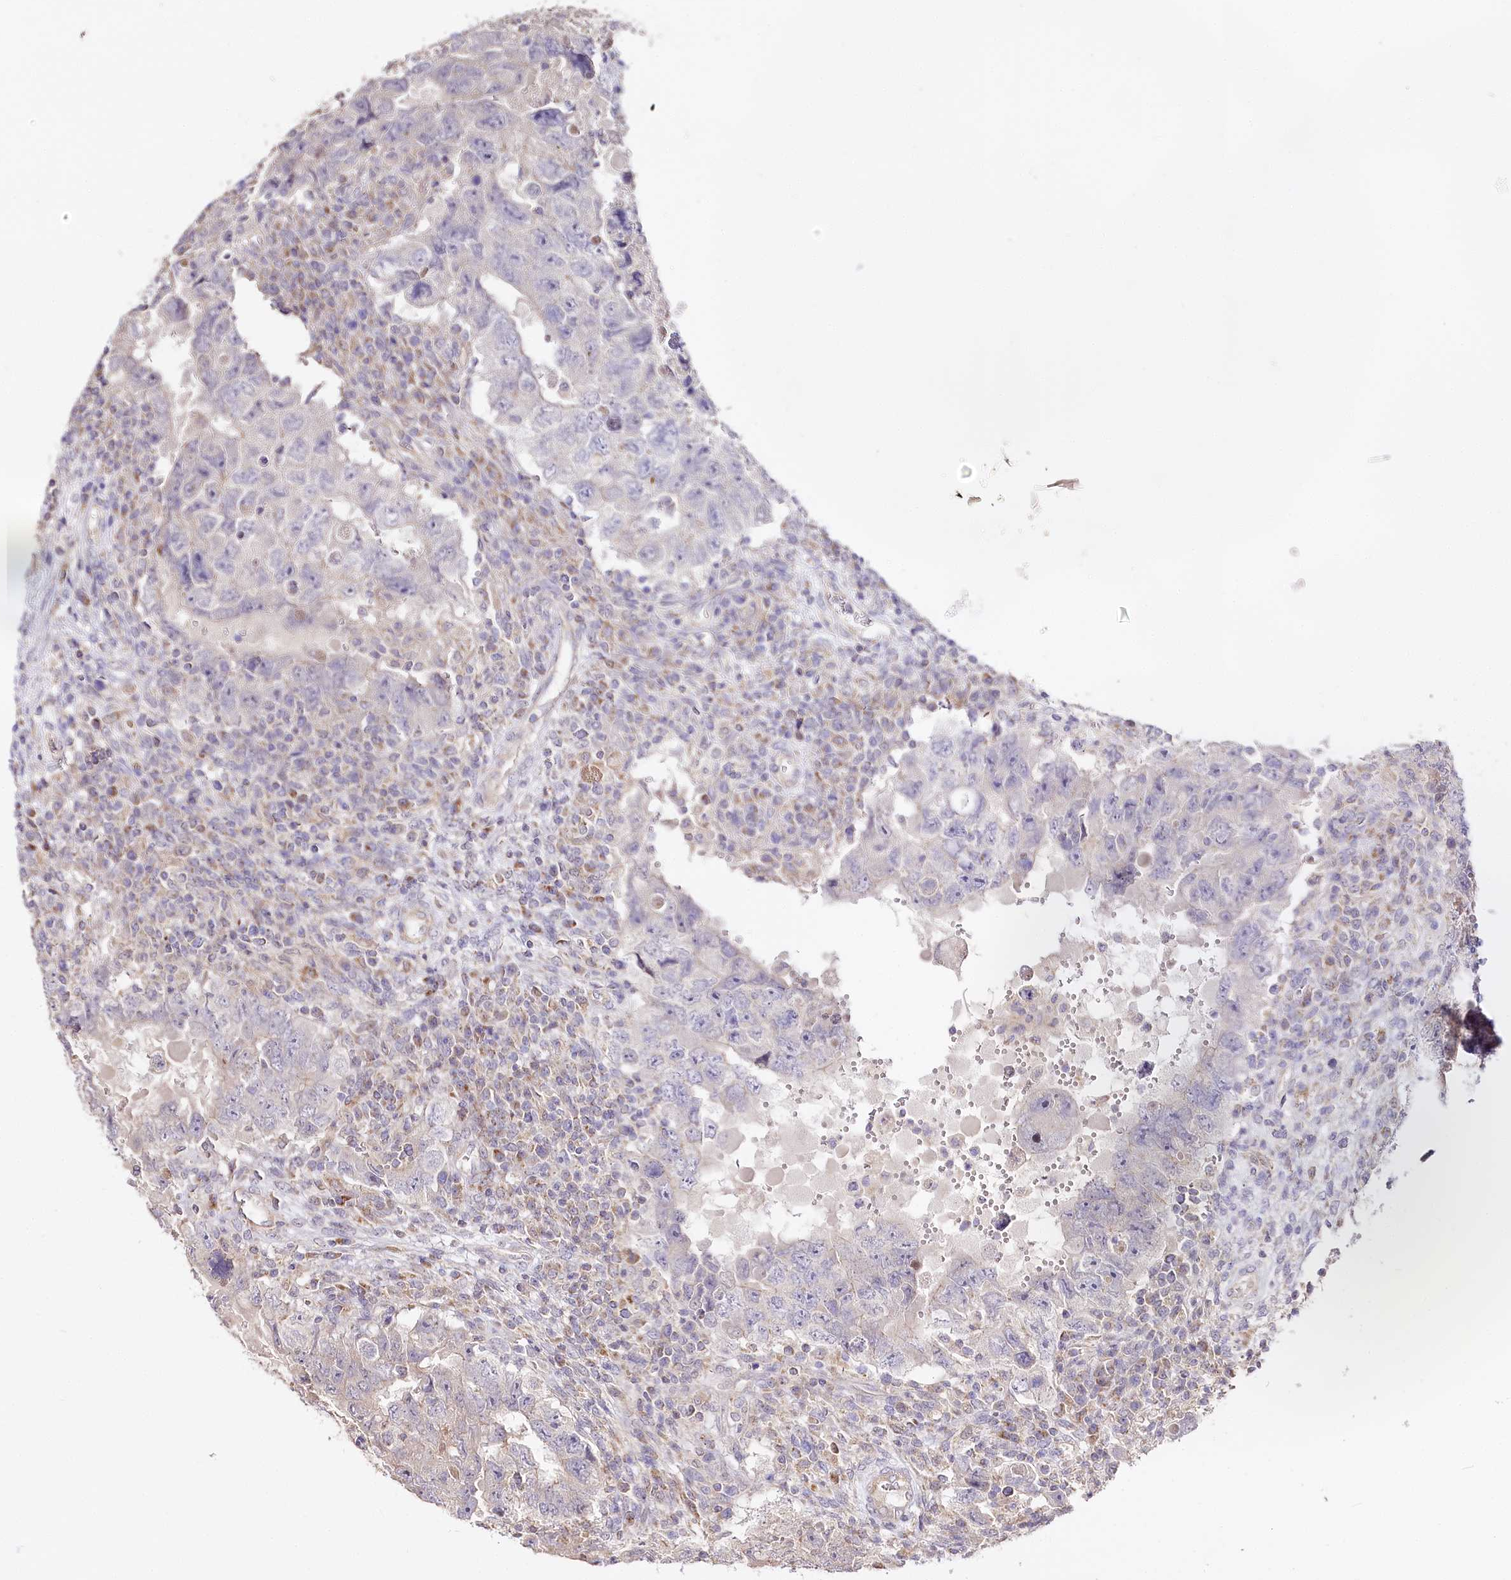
{"staining": {"intensity": "negative", "quantity": "none", "location": "none"}, "tissue": "testis cancer", "cell_type": "Tumor cells", "image_type": "cancer", "snomed": [{"axis": "morphology", "description": "Carcinoma, Embryonal, NOS"}, {"axis": "topography", "description": "Testis"}], "caption": "Photomicrograph shows no significant protein staining in tumor cells of embryonal carcinoma (testis).", "gene": "ZNF226", "patient": {"sex": "male", "age": 26}}